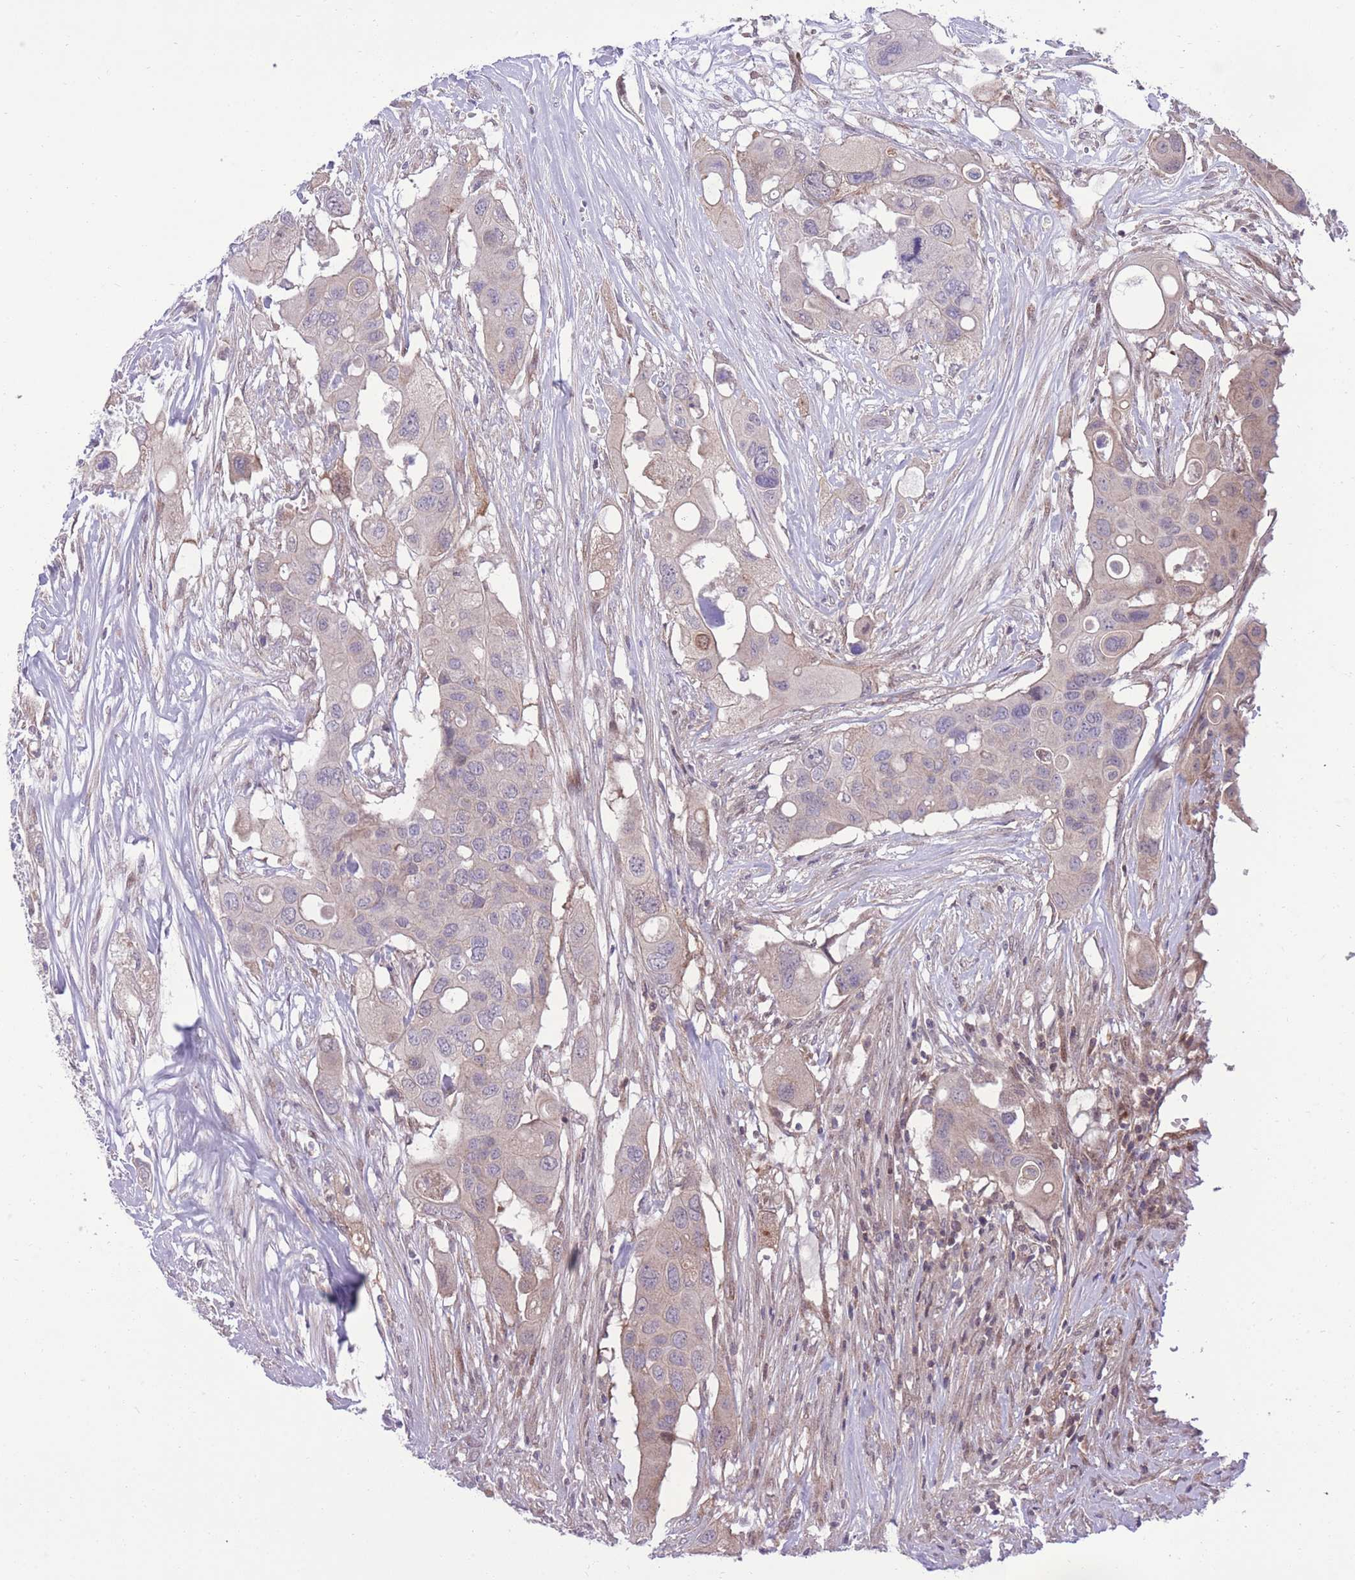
{"staining": {"intensity": "negative", "quantity": "none", "location": "none"}, "tissue": "colorectal cancer", "cell_type": "Tumor cells", "image_type": "cancer", "snomed": [{"axis": "morphology", "description": "Adenocarcinoma, NOS"}, {"axis": "topography", "description": "Colon"}], "caption": "High power microscopy photomicrograph of an IHC histopathology image of colorectal cancer (adenocarcinoma), revealing no significant positivity in tumor cells.", "gene": "RIC8A", "patient": {"sex": "male", "age": 77}}